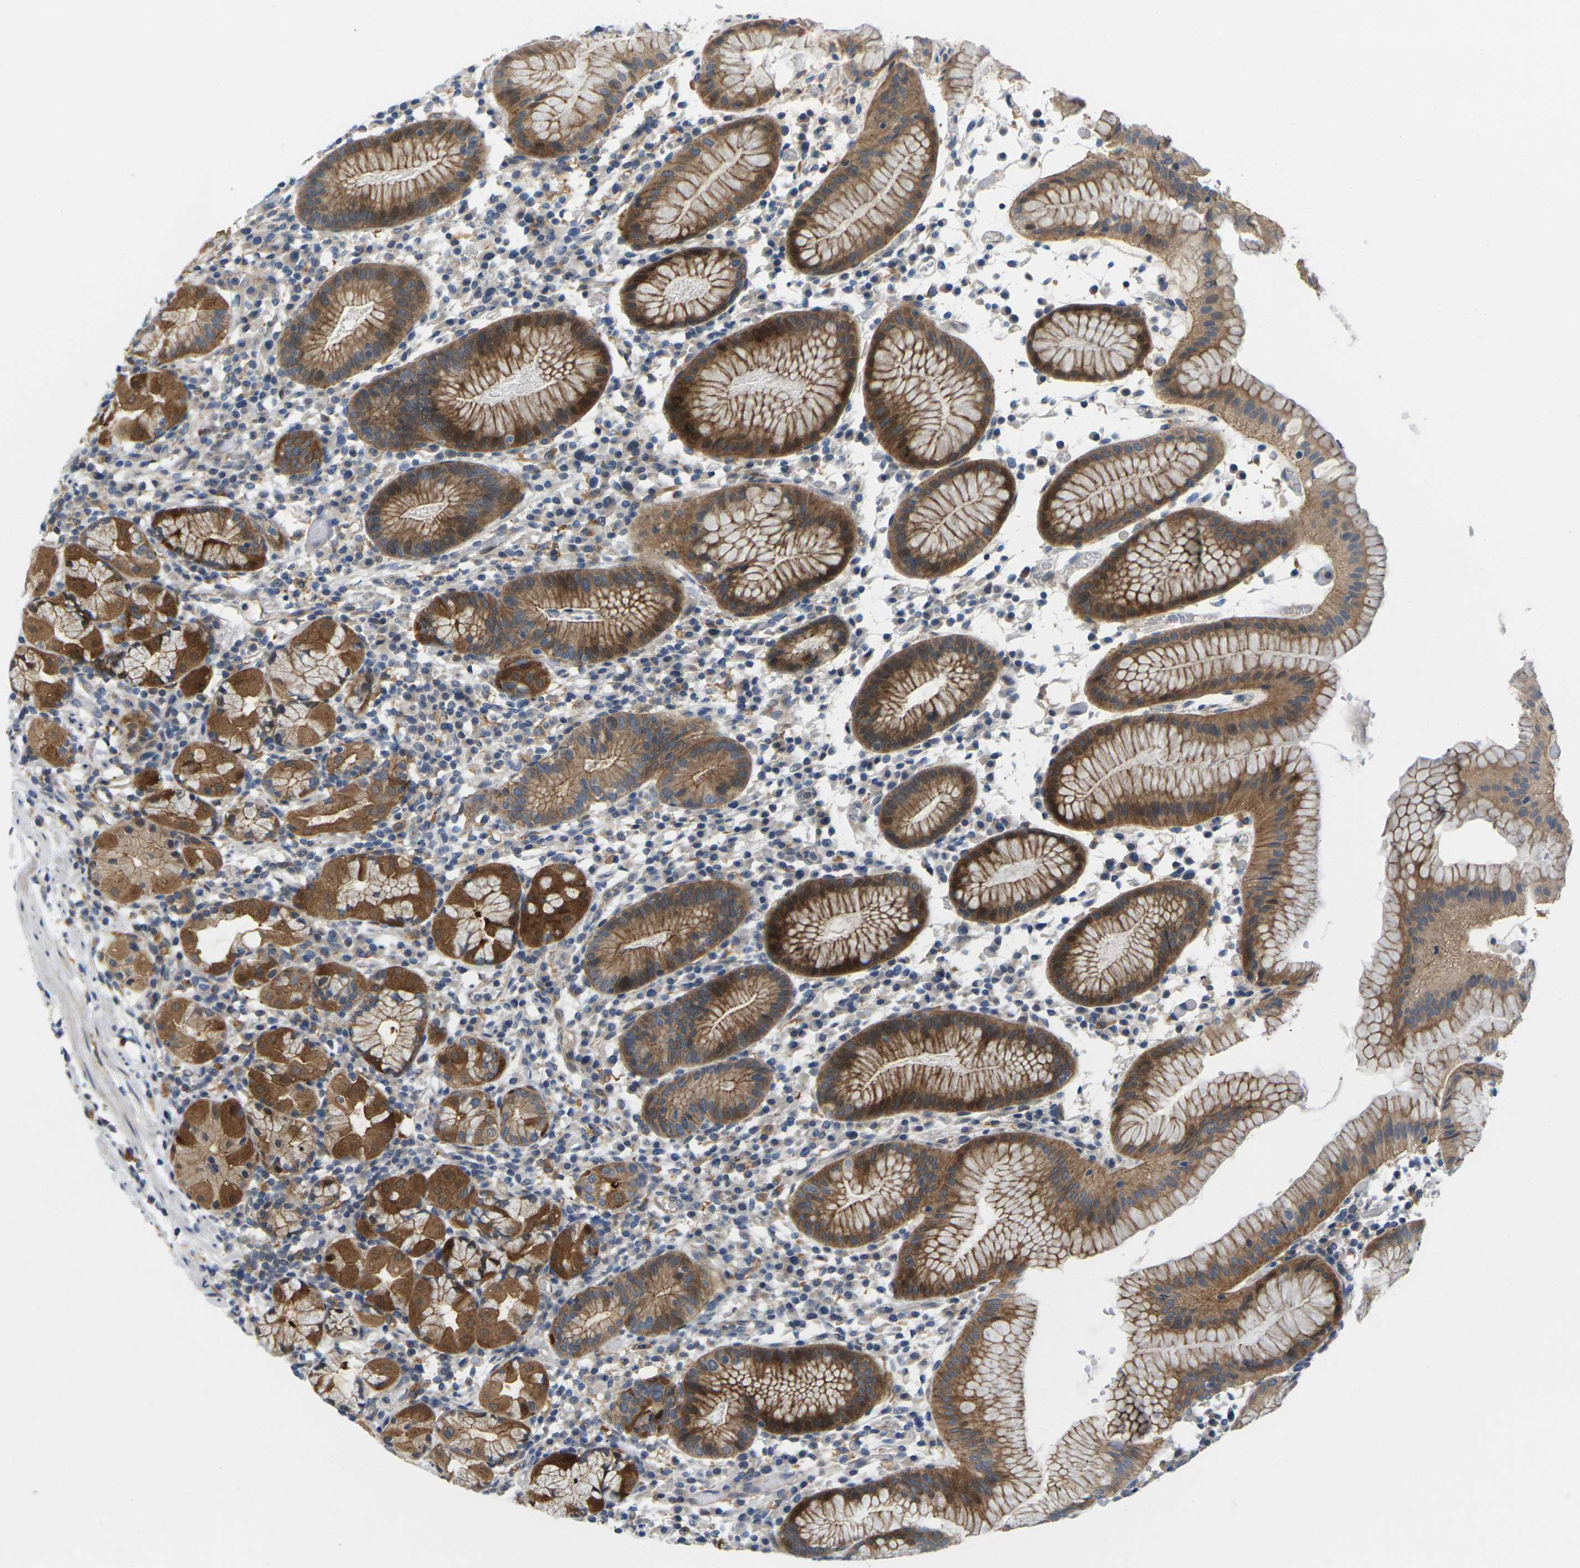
{"staining": {"intensity": "moderate", "quantity": ">75%", "location": "cytoplasmic/membranous"}, "tissue": "stomach", "cell_type": "Glandular cells", "image_type": "normal", "snomed": [{"axis": "morphology", "description": "Normal tissue, NOS"}, {"axis": "topography", "description": "Stomach"}, {"axis": "topography", "description": "Stomach, lower"}], "caption": "This histopathology image reveals immunohistochemistry (IHC) staining of normal stomach, with medium moderate cytoplasmic/membranous positivity in about >75% of glandular cells.", "gene": "SCNN1A", "patient": {"sex": "female", "age": 75}}